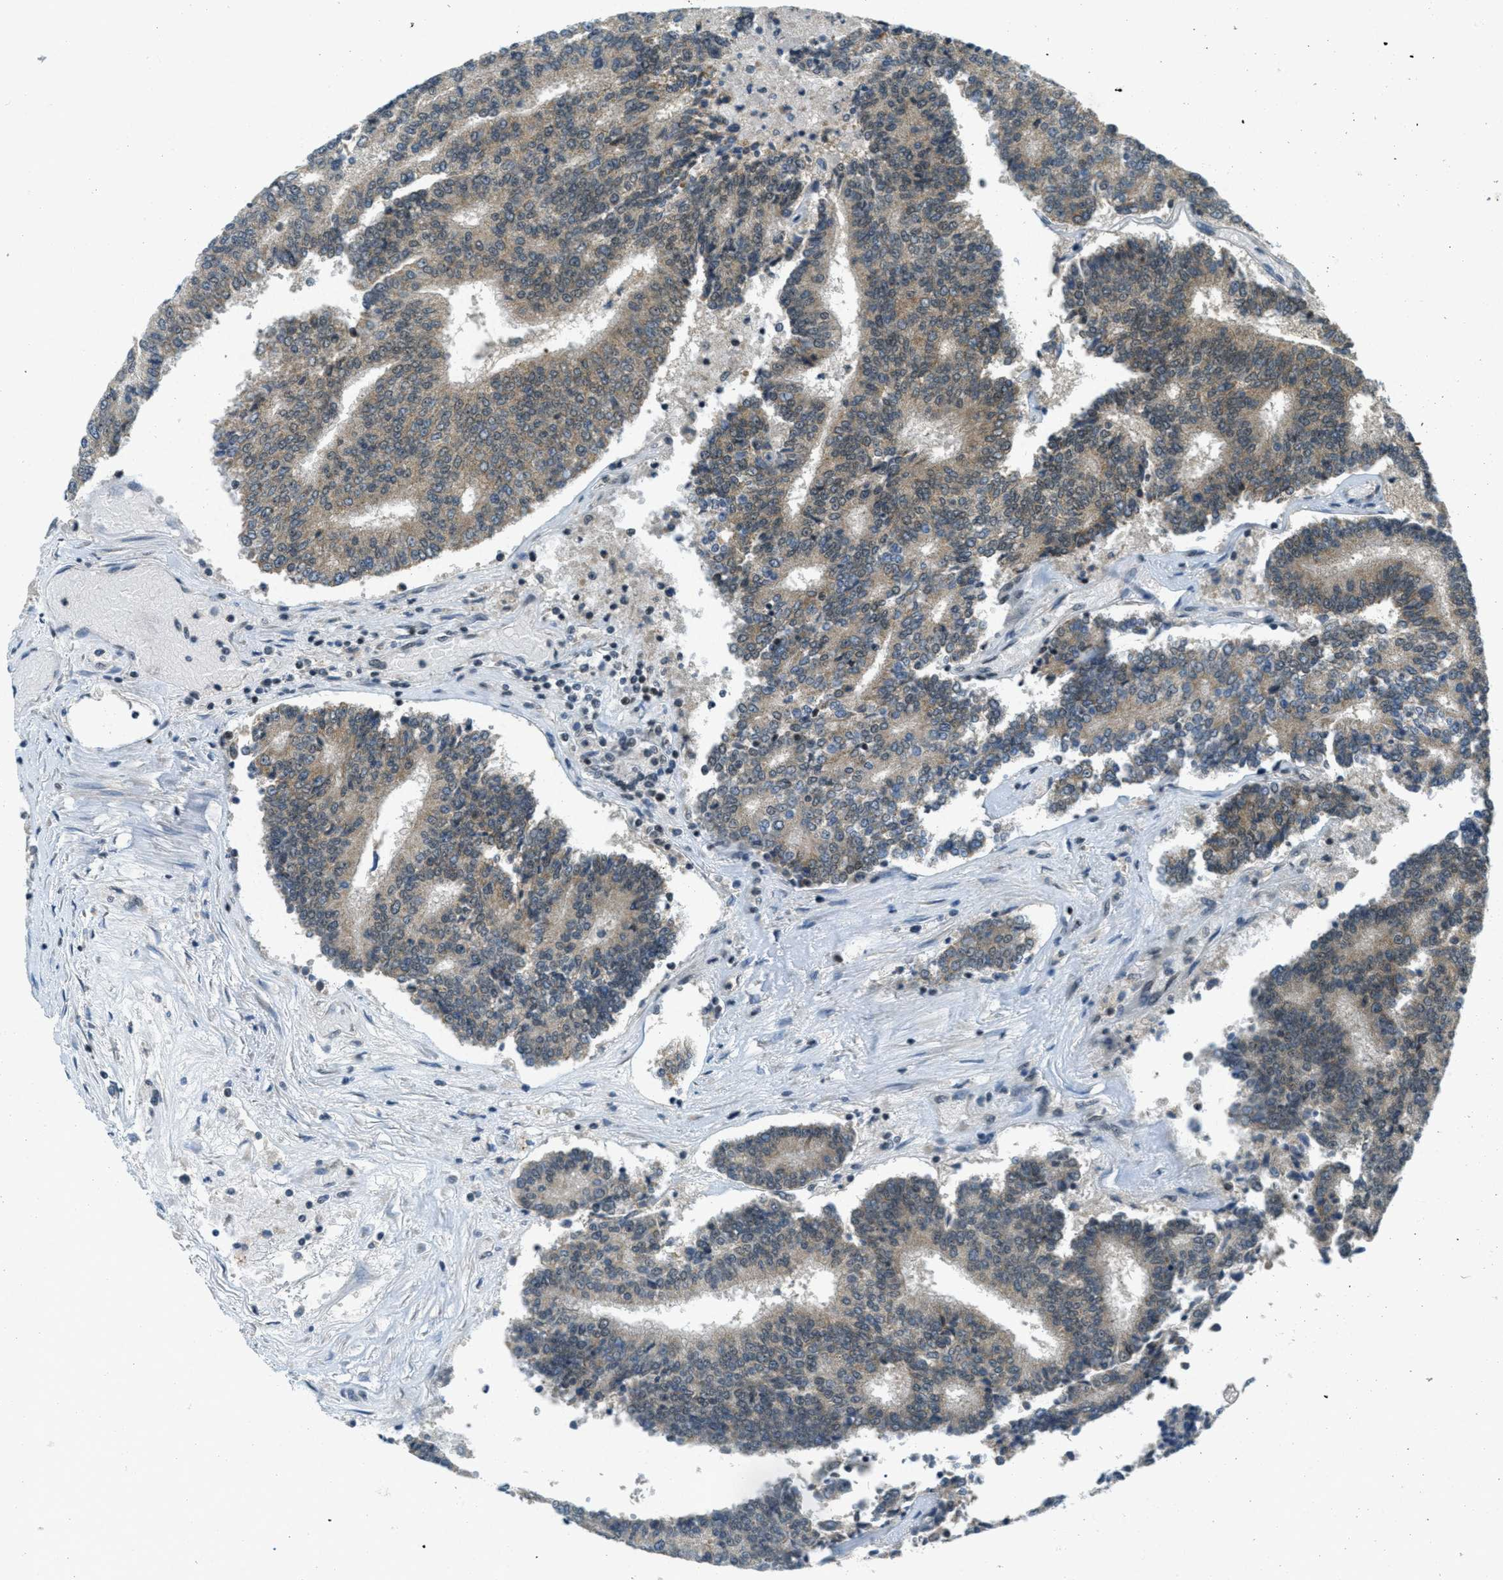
{"staining": {"intensity": "weak", "quantity": ">75%", "location": "cytoplasmic/membranous"}, "tissue": "prostate cancer", "cell_type": "Tumor cells", "image_type": "cancer", "snomed": [{"axis": "morphology", "description": "Normal tissue, NOS"}, {"axis": "morphology", "description": "Adenocarcinoma, High grade"}, {"axis": "topography", "description": "Prostate"}, {"axis": "topography", "description": "Seminal veicle"}], "caption": "A low amount of weak cytoplasmic/membranous staining is identified in approximately >75% of tumor cells in prostate cancer (adenocarcinoma (high-grade)) tissue.", "gene": "TCF20", "patient": {"sex": "male", "age": 55}}